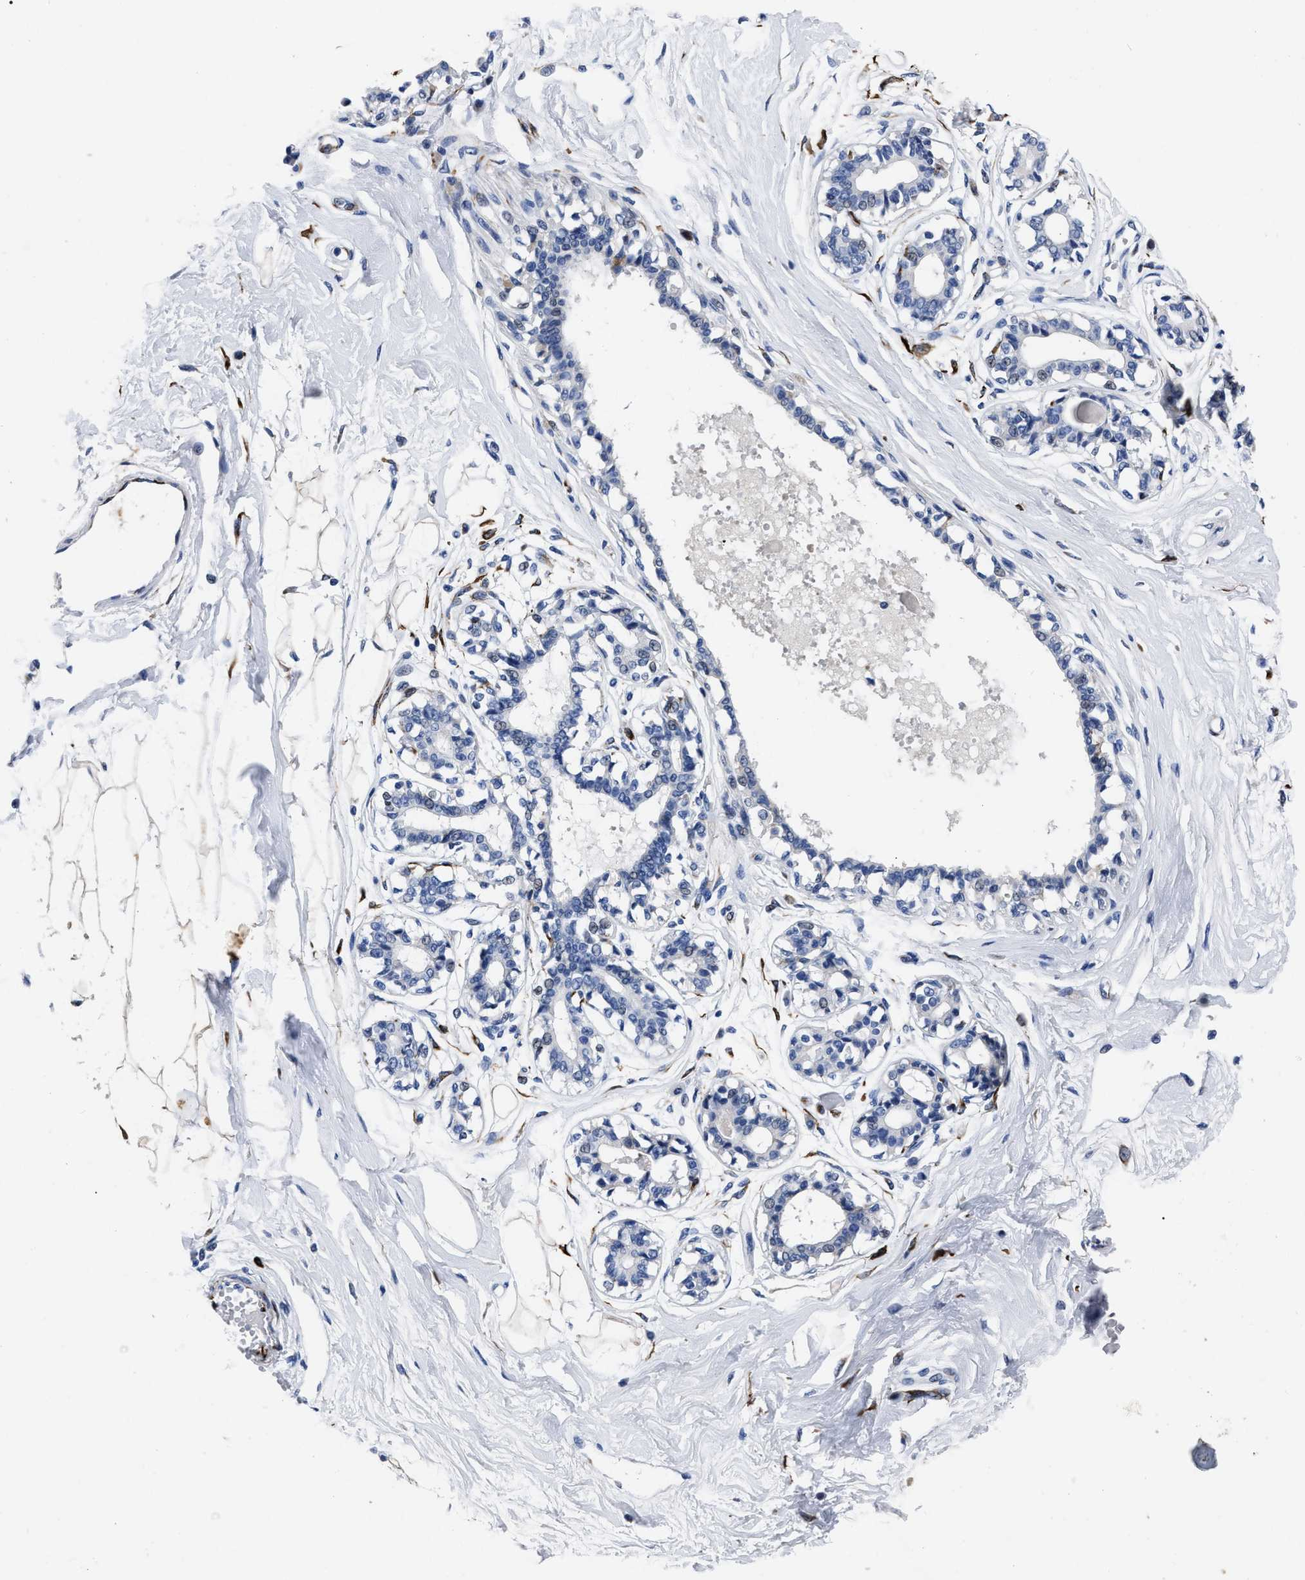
{"staining": {"intensity": "negative", "quantity": "none", "location": "none"}, "tissue": "breast", "cell_type": "Glandular cells", "image_type": "normal", "snomed": [{"axis": "morphology", "description": "Normal tissue, NOS"}, {"axis": "topography", "description": "Breast"}], "caption": "Immunohistochemistry (IHC) micrograph of normal breast stained for a protein (brown), which demonstrates no staining in glandular cells.", "gene": "OR10G3", "patient": {"sex": "female", "age": 45}}